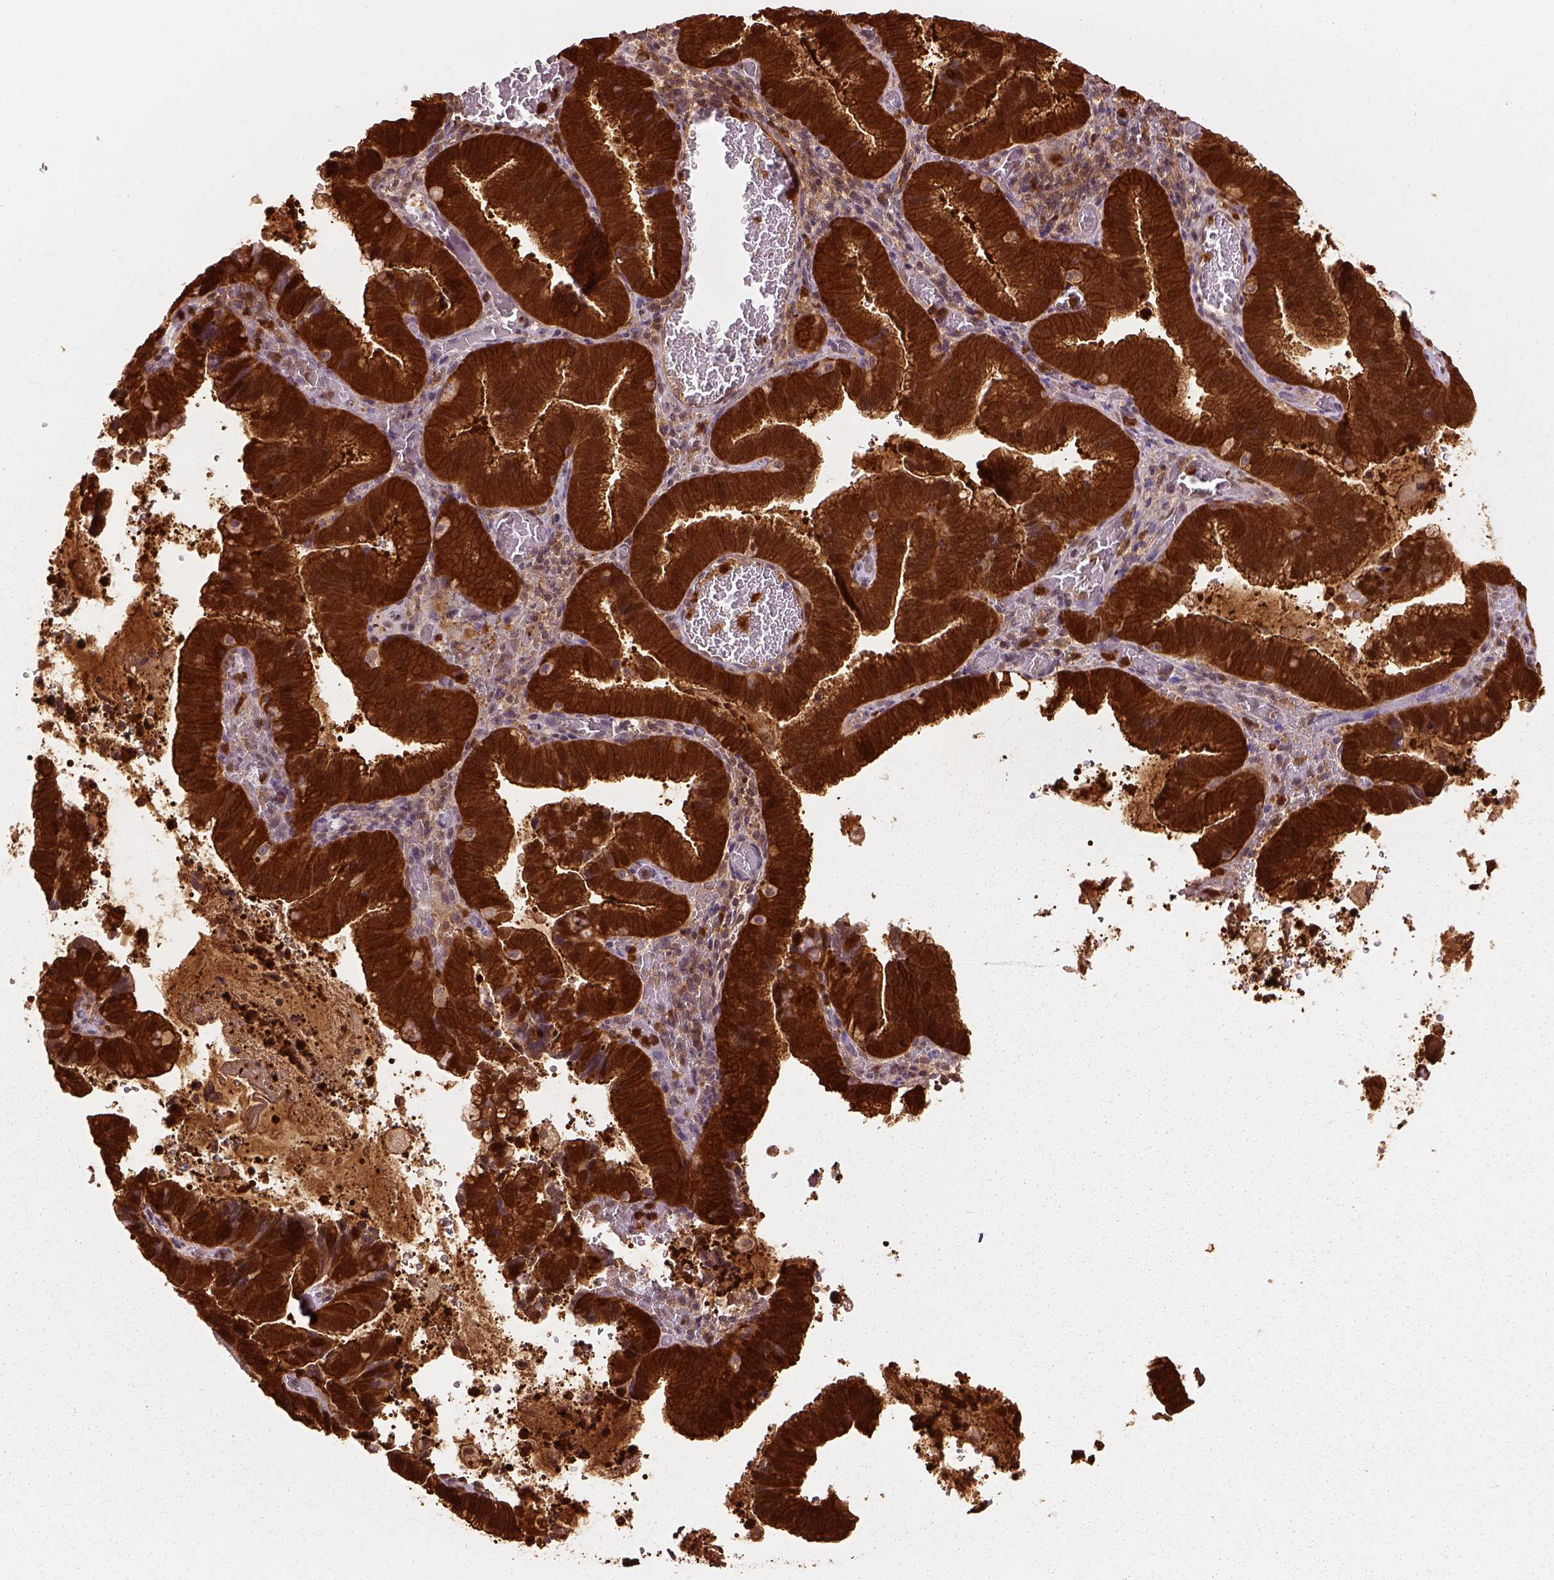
{"staining": {"intensity": "strong", "quantity": ">75%", "location": "cytoplasmic/membranous"}, "tissue": "cervical cancer", "cell_type": "Tumor cells", "image_type": "cancer", "snomed": [{"axis": "morphology", "description": "Adenocarcinoma, NOS"}, {"axis": "topography", "description": "Cervix"}], "caption": "Brown immunohistochemical staining in cervical cancer demonstrates strong cytoplasmic/membranous staining in about >75% of tumor cells.", "gene": "GPI", "patient": {"sex": "female", "age": 61}}